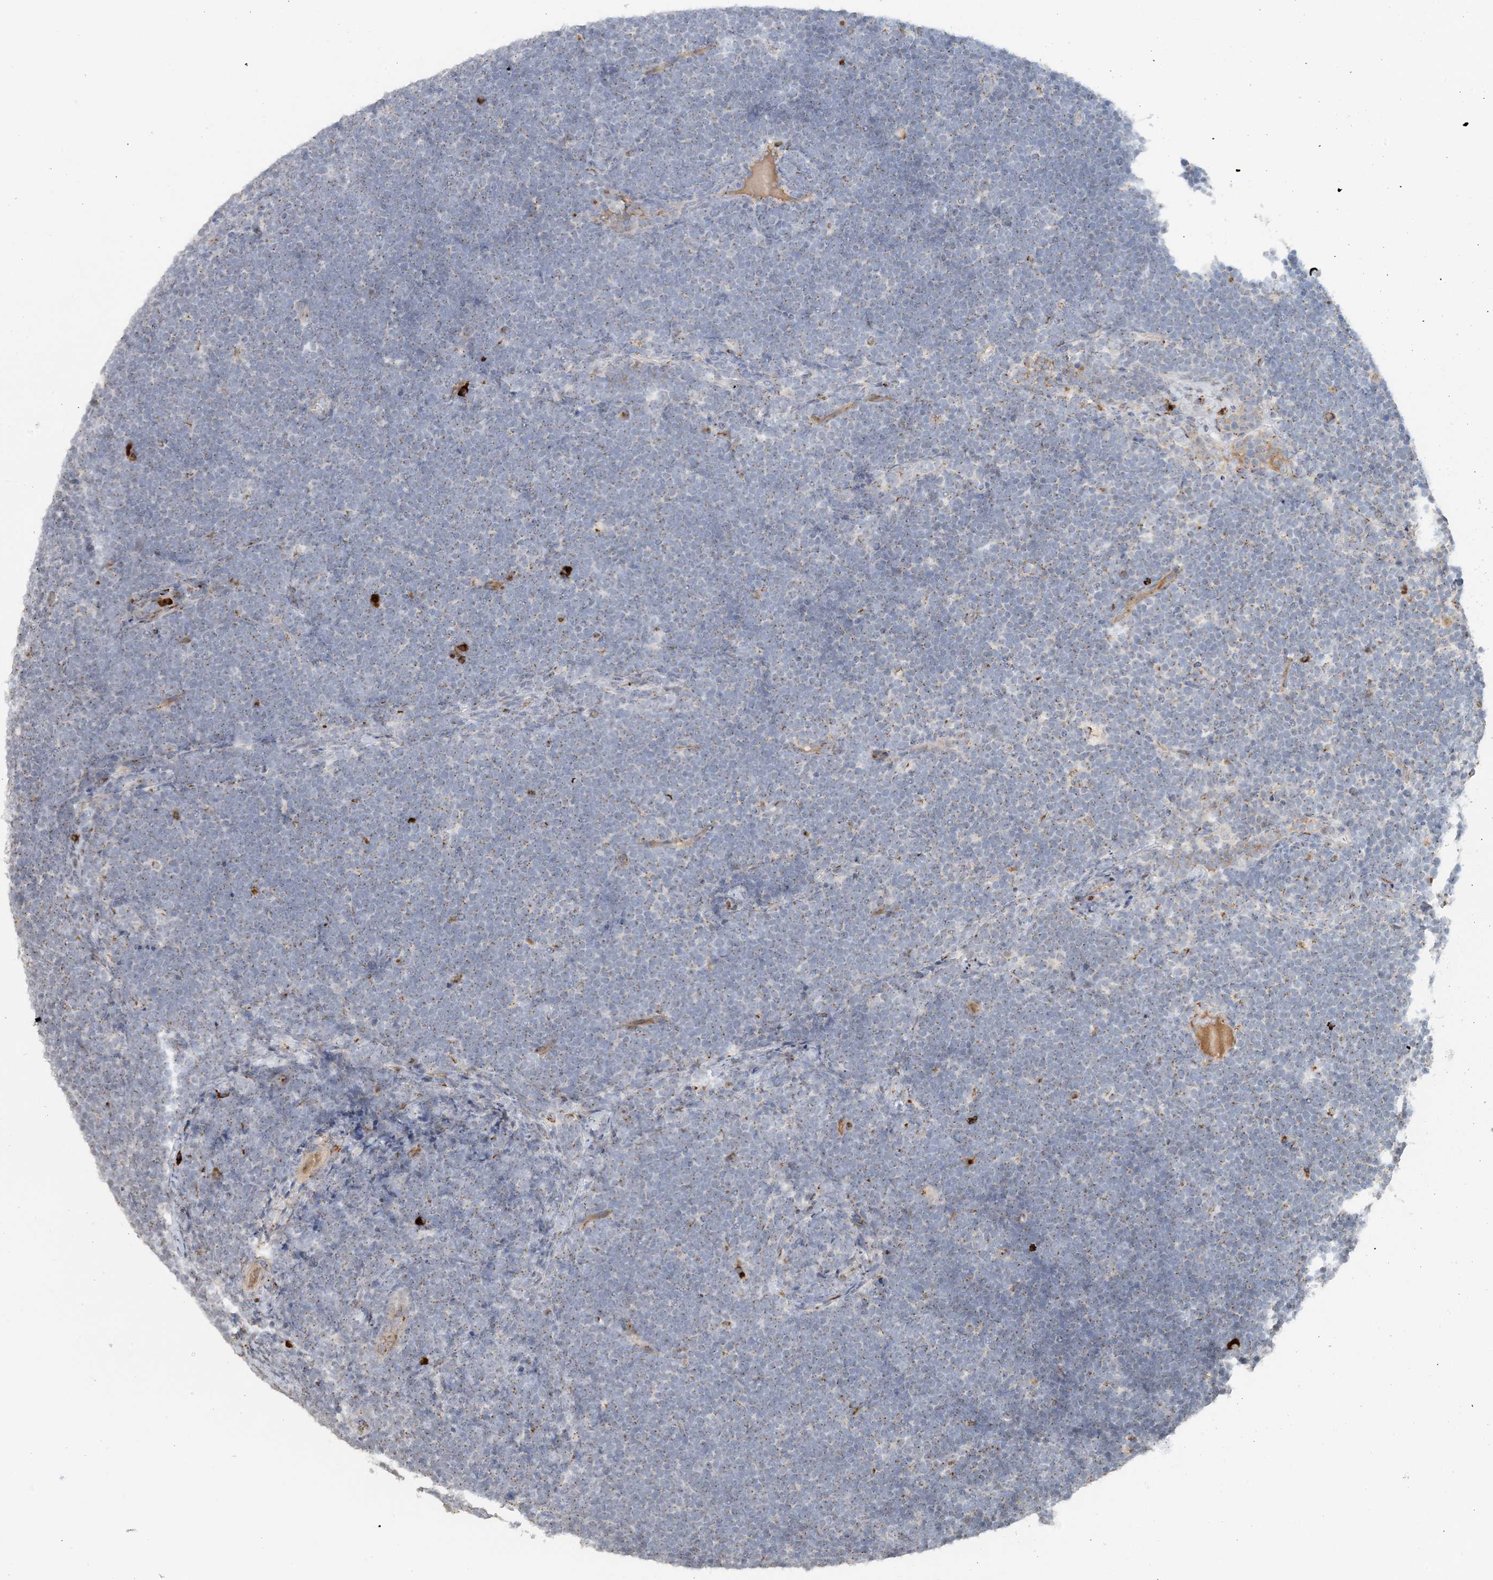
{"staining": {"intensity": "weak", "quantity": "<25%", "location": "cytoplasmic/membranous"}, "tissue": "lymphoma", "cell_type": "Tumor cells", "image_type": "cancer", "snomed": [{"axis": "morphology", "description": "Malignant lymphoma, non-Hodgkin's type, High grade"}, {"axis": "topography", "description": "Lymph node"}], "caption": "Tumor cells show no significant protein staining in high-grade malignant lymphoma, non-Hodgkin's type. (DAB (3,3'-diaminobenzidine) immunohistochemistry (IHC), high magnification).", "gene": "ZCCHC4", "patient": {"sex": "male", "age": 13}}